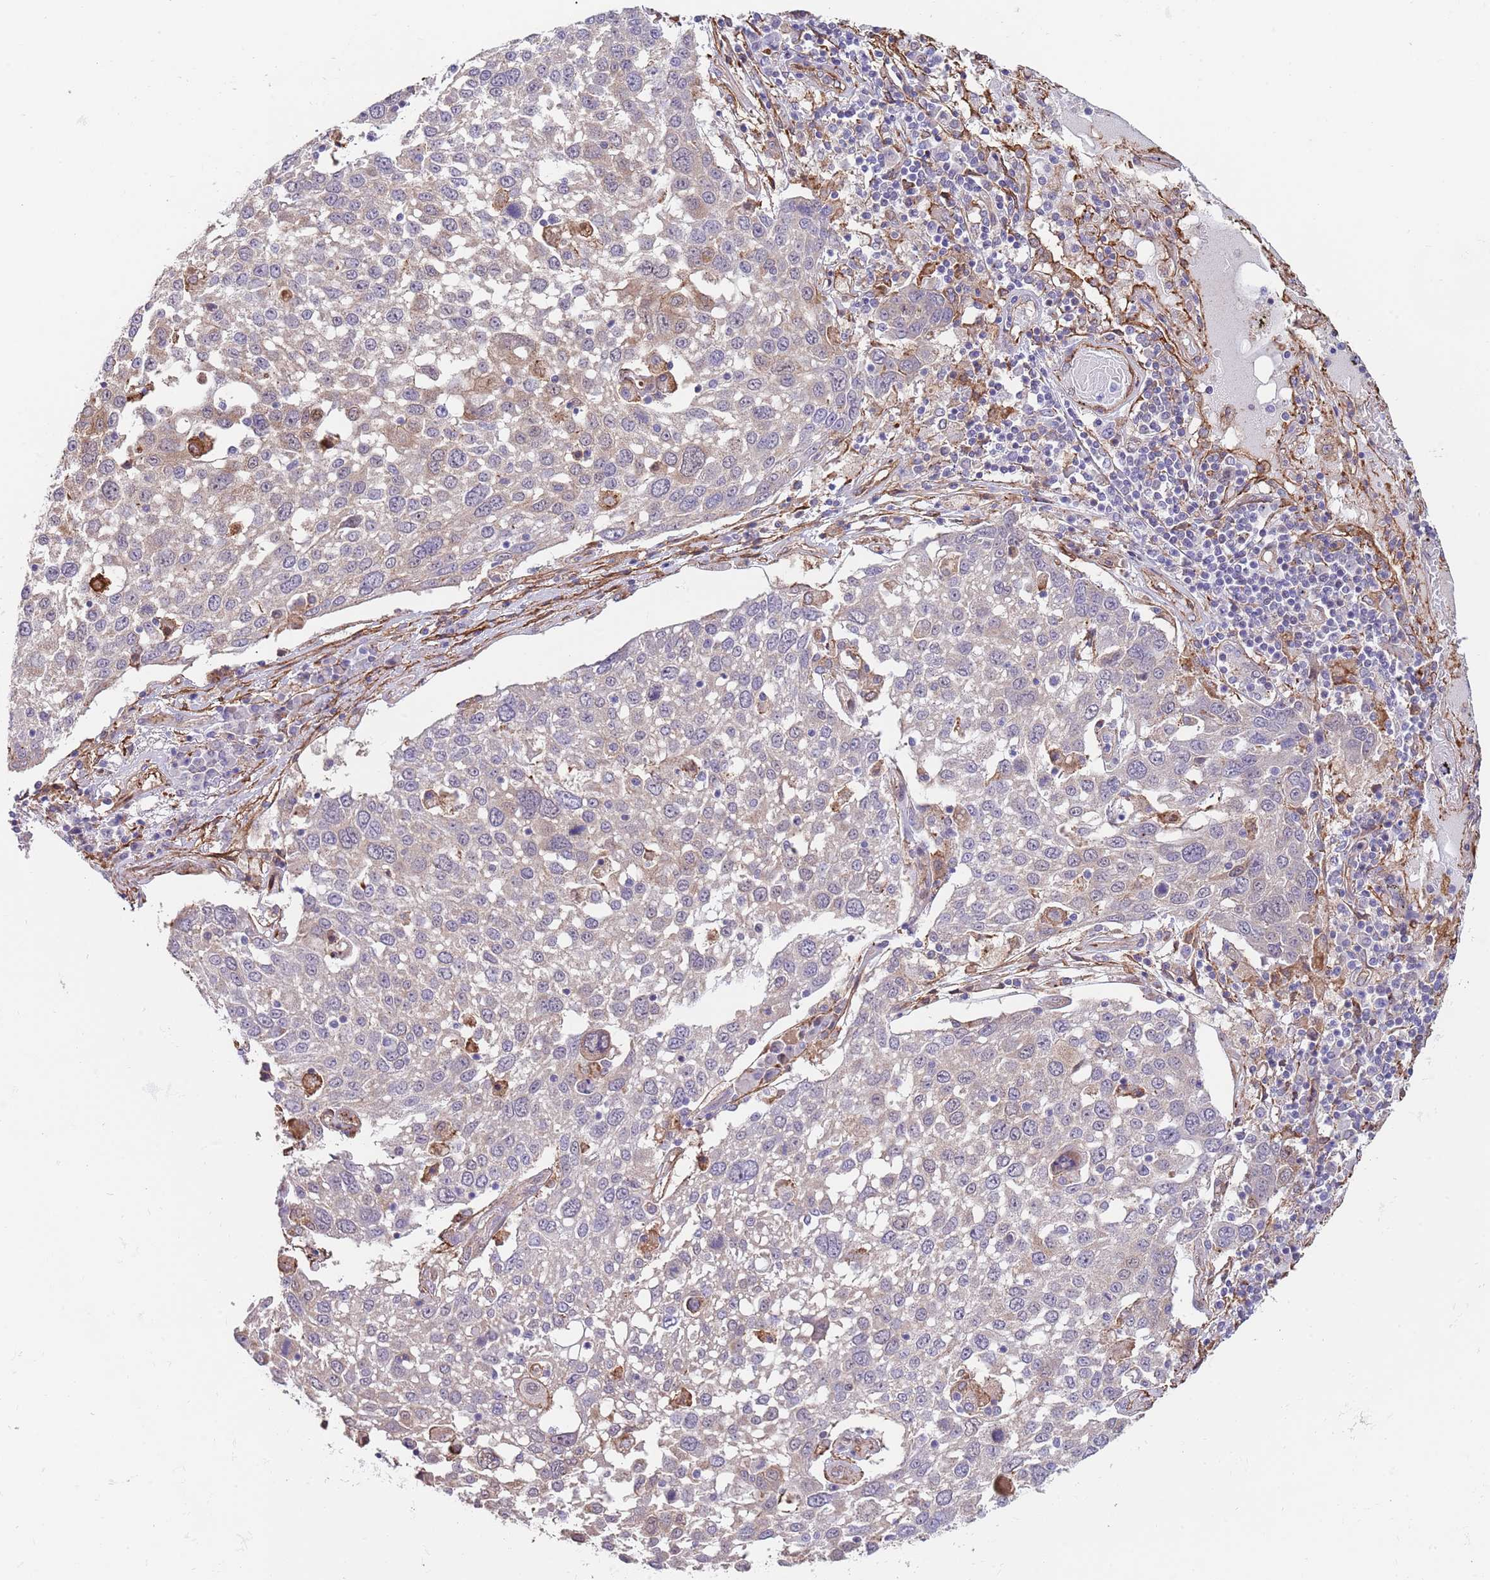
{"staining": {"intensity": "negative", "quantity": "none", "location": "none"}, "tissue": "lung cancer", "cell_type": "Tumor cells", "image_type": "cancer", "snomed": [{"axis": "morphology", "description": "Squamous cell carcinoma, NOS"}, {"axis": "topography", "description": "Lung"}], "caption": "Histopathology image shows no protein expression in tumor cells of lung cancer tissue. (DAB immunohistochemistry visualized using brightfield microscopy, high magnification).", "gene": "BPNT1", "patient": {"sex": "male", "age": 65}}